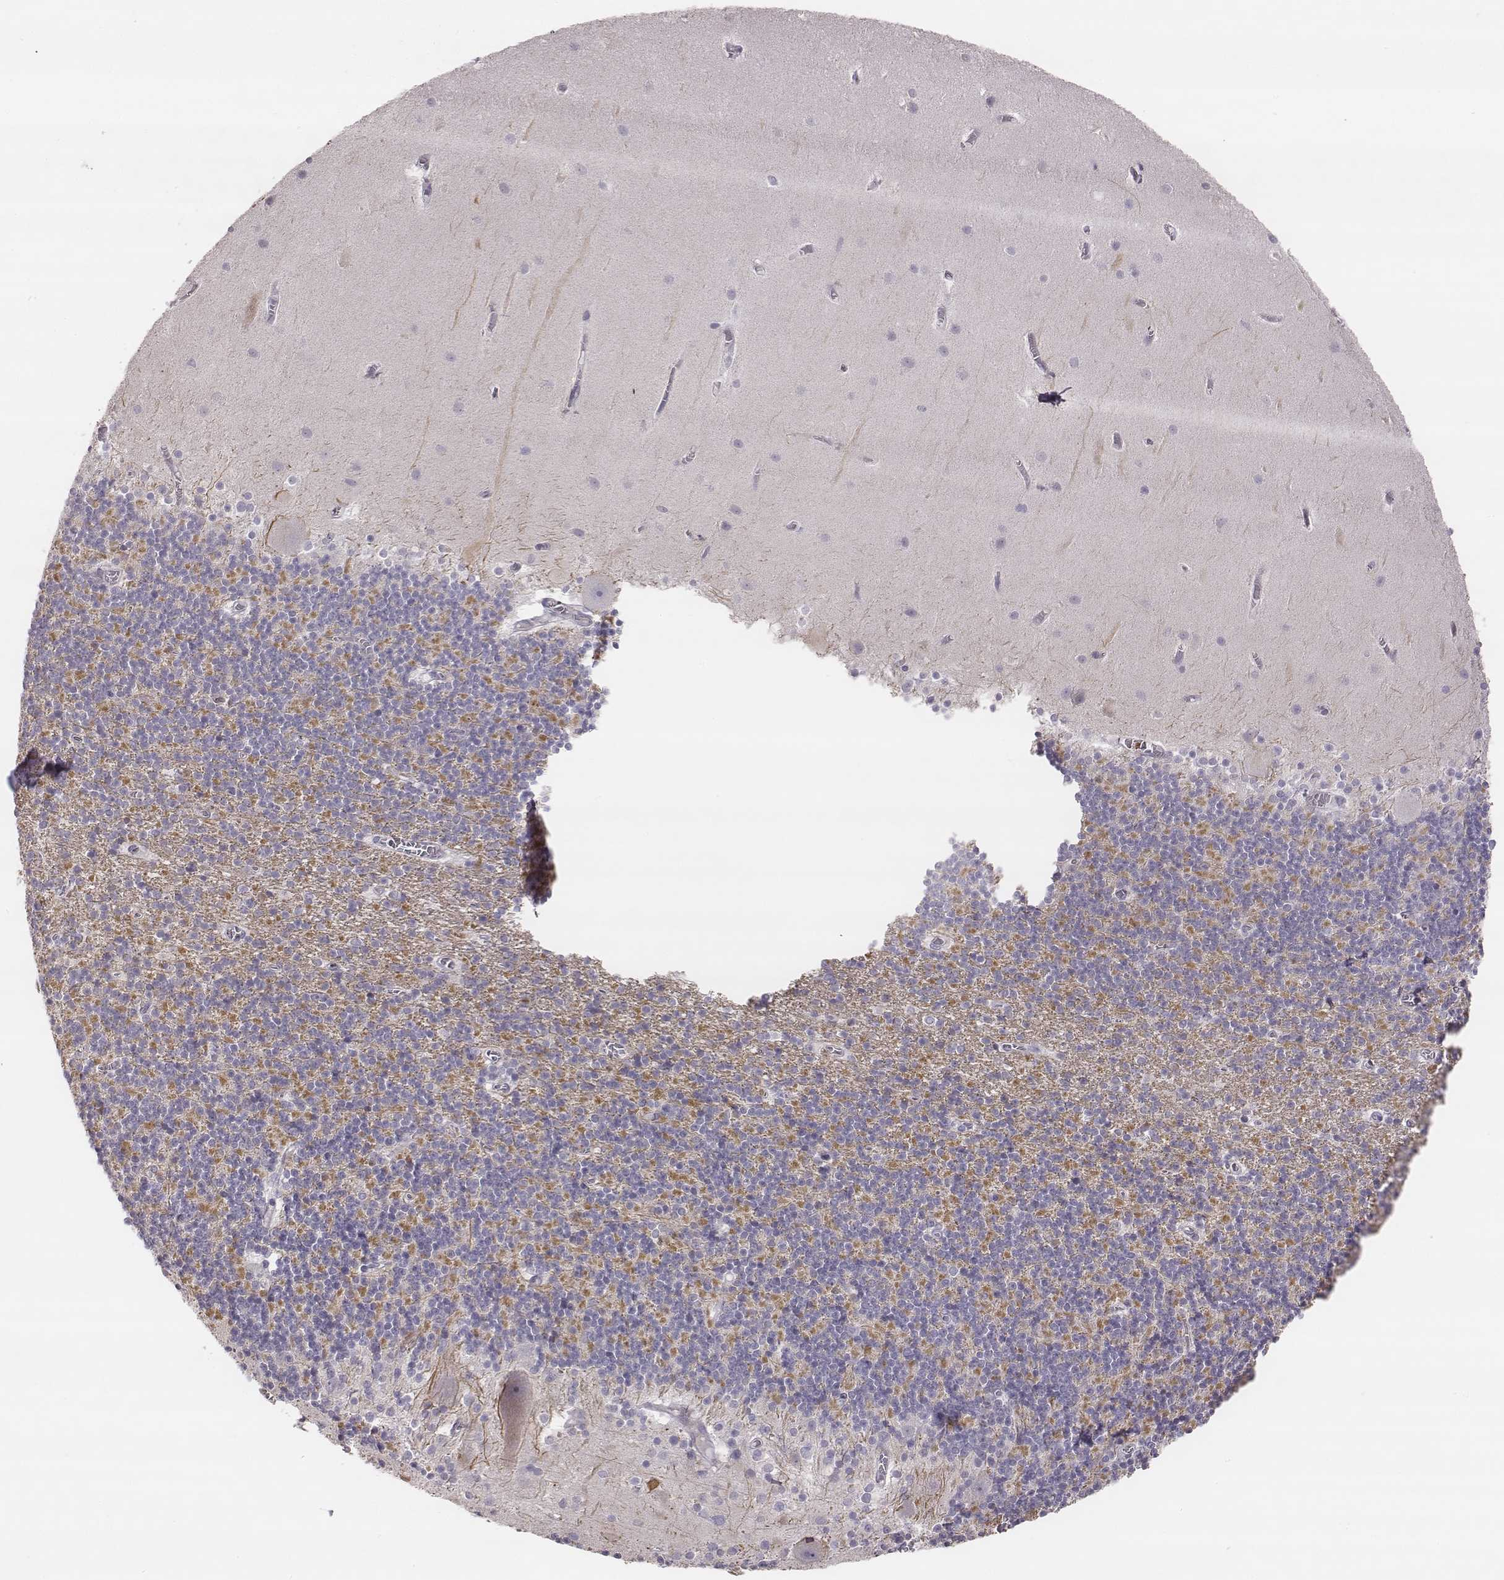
{"staining": {"intensity": "negative", "quantity": "none", "location": "none"}, "tissue": "cerebellum", "cell_type": "Cells in granular layer", "image_type": "normal", "snomed": [{"axis": "morphology", "description": "Normal tissue, NOS"}, {"axis": "topography", "description": "Cerebellum"}], "caption": "A photomicrograph of cerebellum stained for a protein shows no brown staining in cells in granular layer.", "gene": "KCNJ12", "patient": {"sex": "male", "age": 70}}